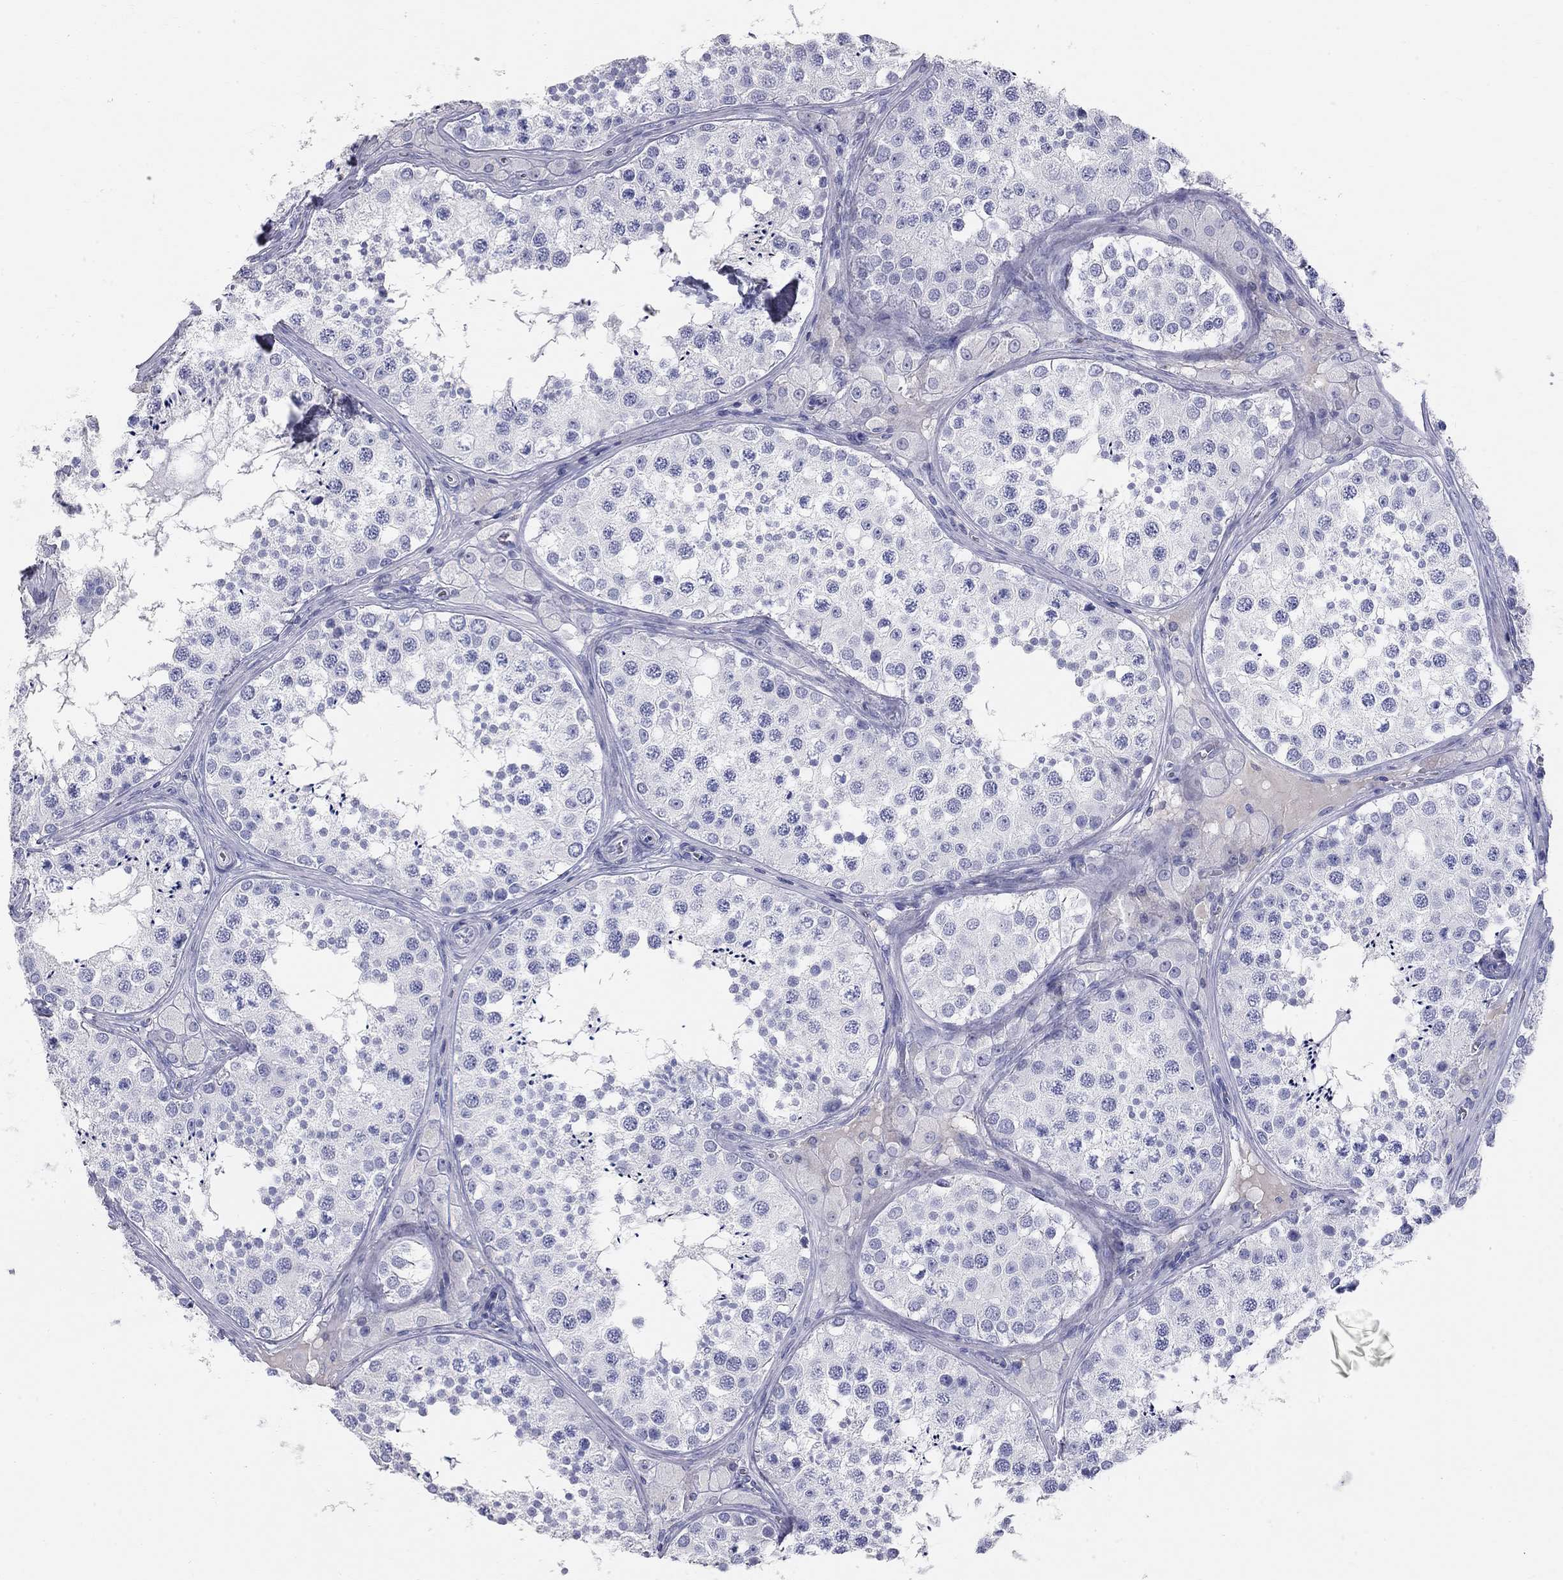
{"staining": {"intensity": "negative", "quantity": "none", "location": "none"}, "tissue": "testis", "cell_type": "Cells in seminiferous ducts", "image_type": "normal", "snomed": [{"axis": "morphology", "description": "Normal tissue, NOS"}, {"axis": "topography", "description": "Testis"}], "caption": "This photomicrograph is of benign testis stained with IHC to label a protein in brown with the nuclei are counter-stained blue. There is no expression in cells in seminiferous ducts. Brightfield microscopy of immunohistochemistry (IHC) stained with DAB (brown) and hematoxylin (blue), captured at high magnification.", "gene": "PHOX2B", "patient": {"sex": "male", "age": 34}}